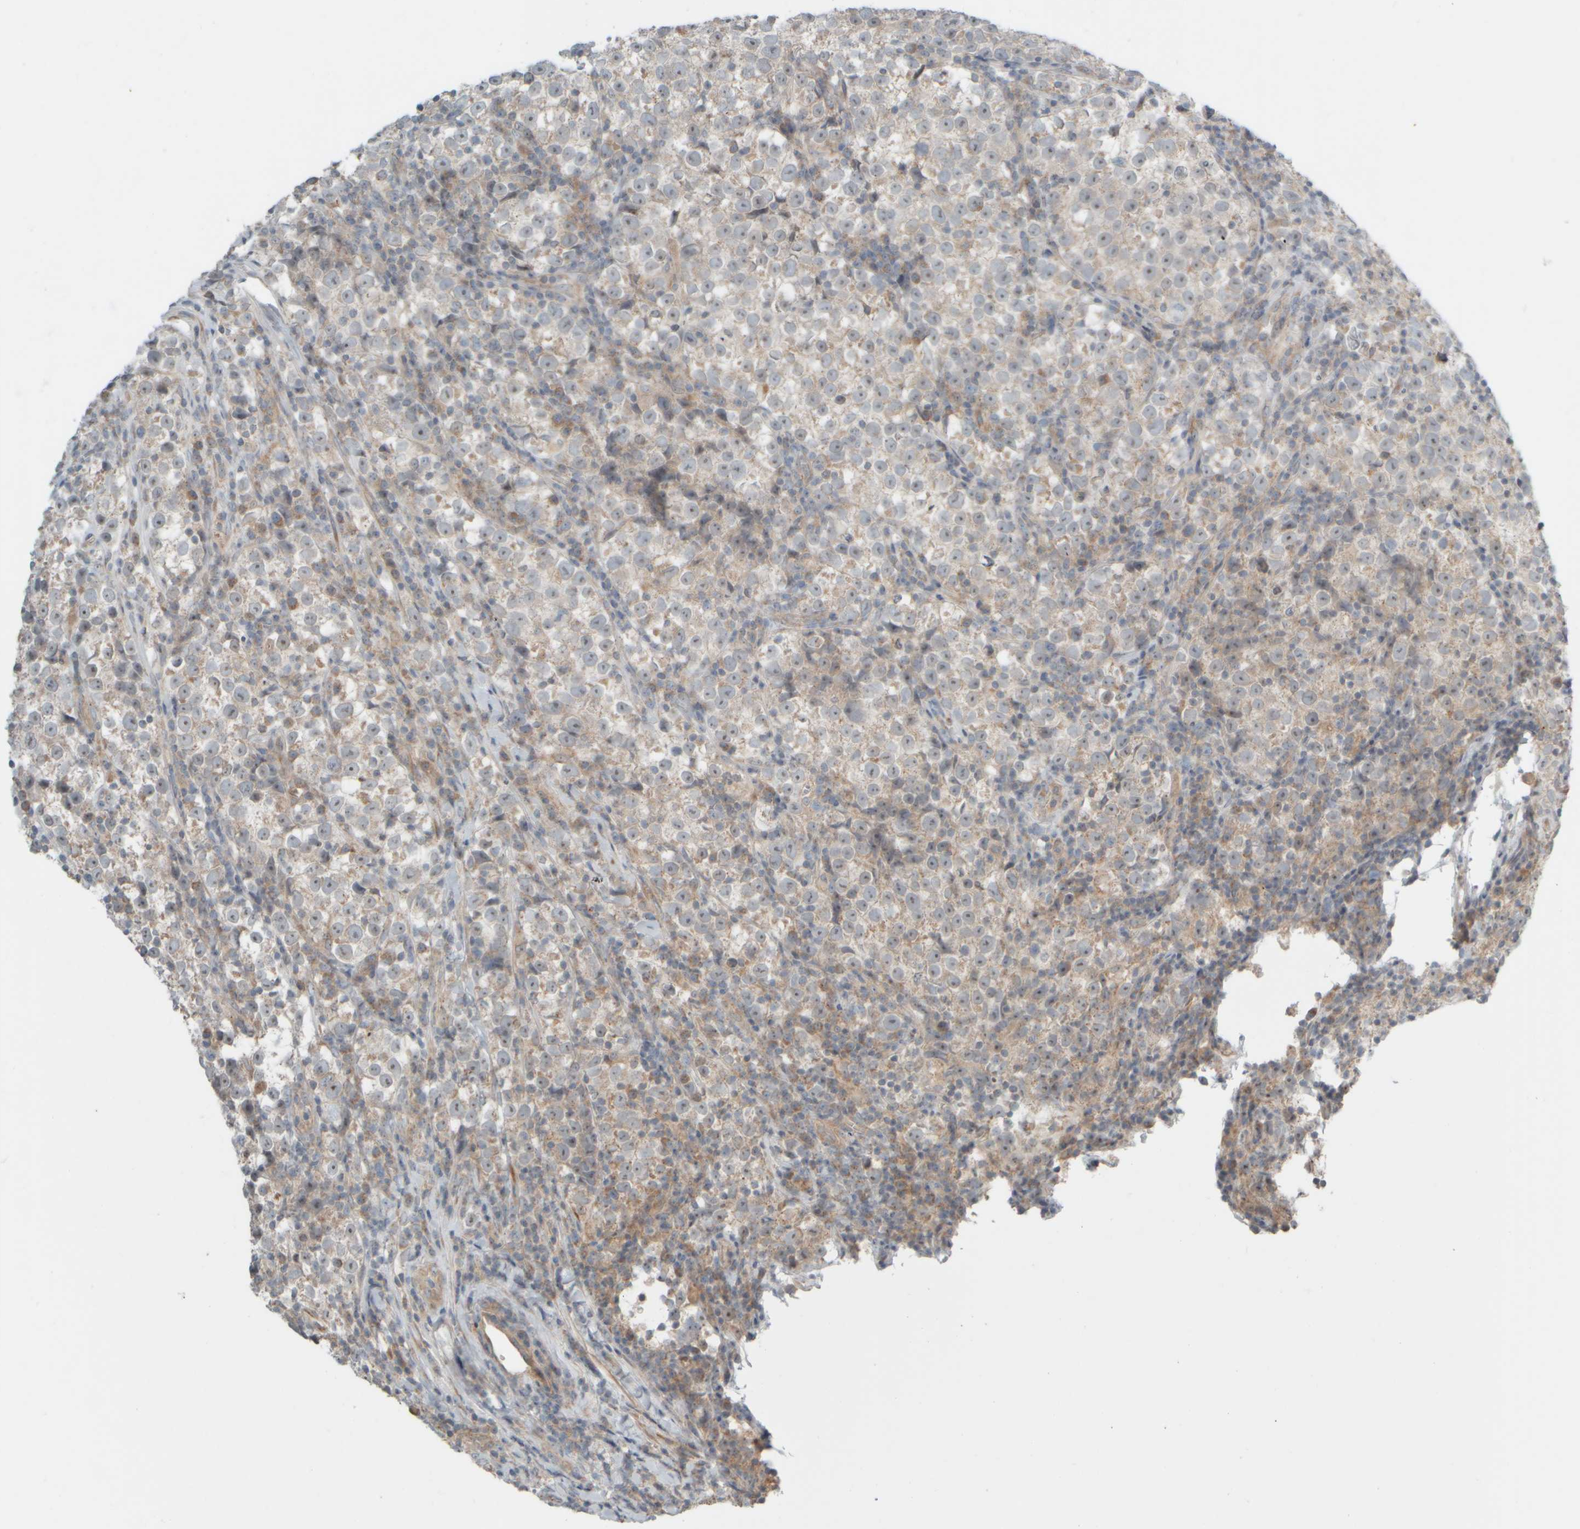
{"staining": {"intensity": "weak", "quantity": "<25%", "location": "cytoplasmic/membranous"}, "tissue": "testis cancer", "cell_type": "Tumor cells", "image_type": "cancer", "snomed": [{"axis": "morphology", "description": "Normal tissue, NOS"}, {"axis": "morphology", "description": "Seminoma, NOS"}, {"axis": "topography", "description": "Testis"}], "caption": "DAB (3,3'-diaminobenzidine) immunohistochemical staining of testis cancer displays no significant staining in tumor cells. (DAB immunohistochemistry with hematoxylin counter stain).", "gene": "HGS", "patient": {"sex": "male", "age": 43}}